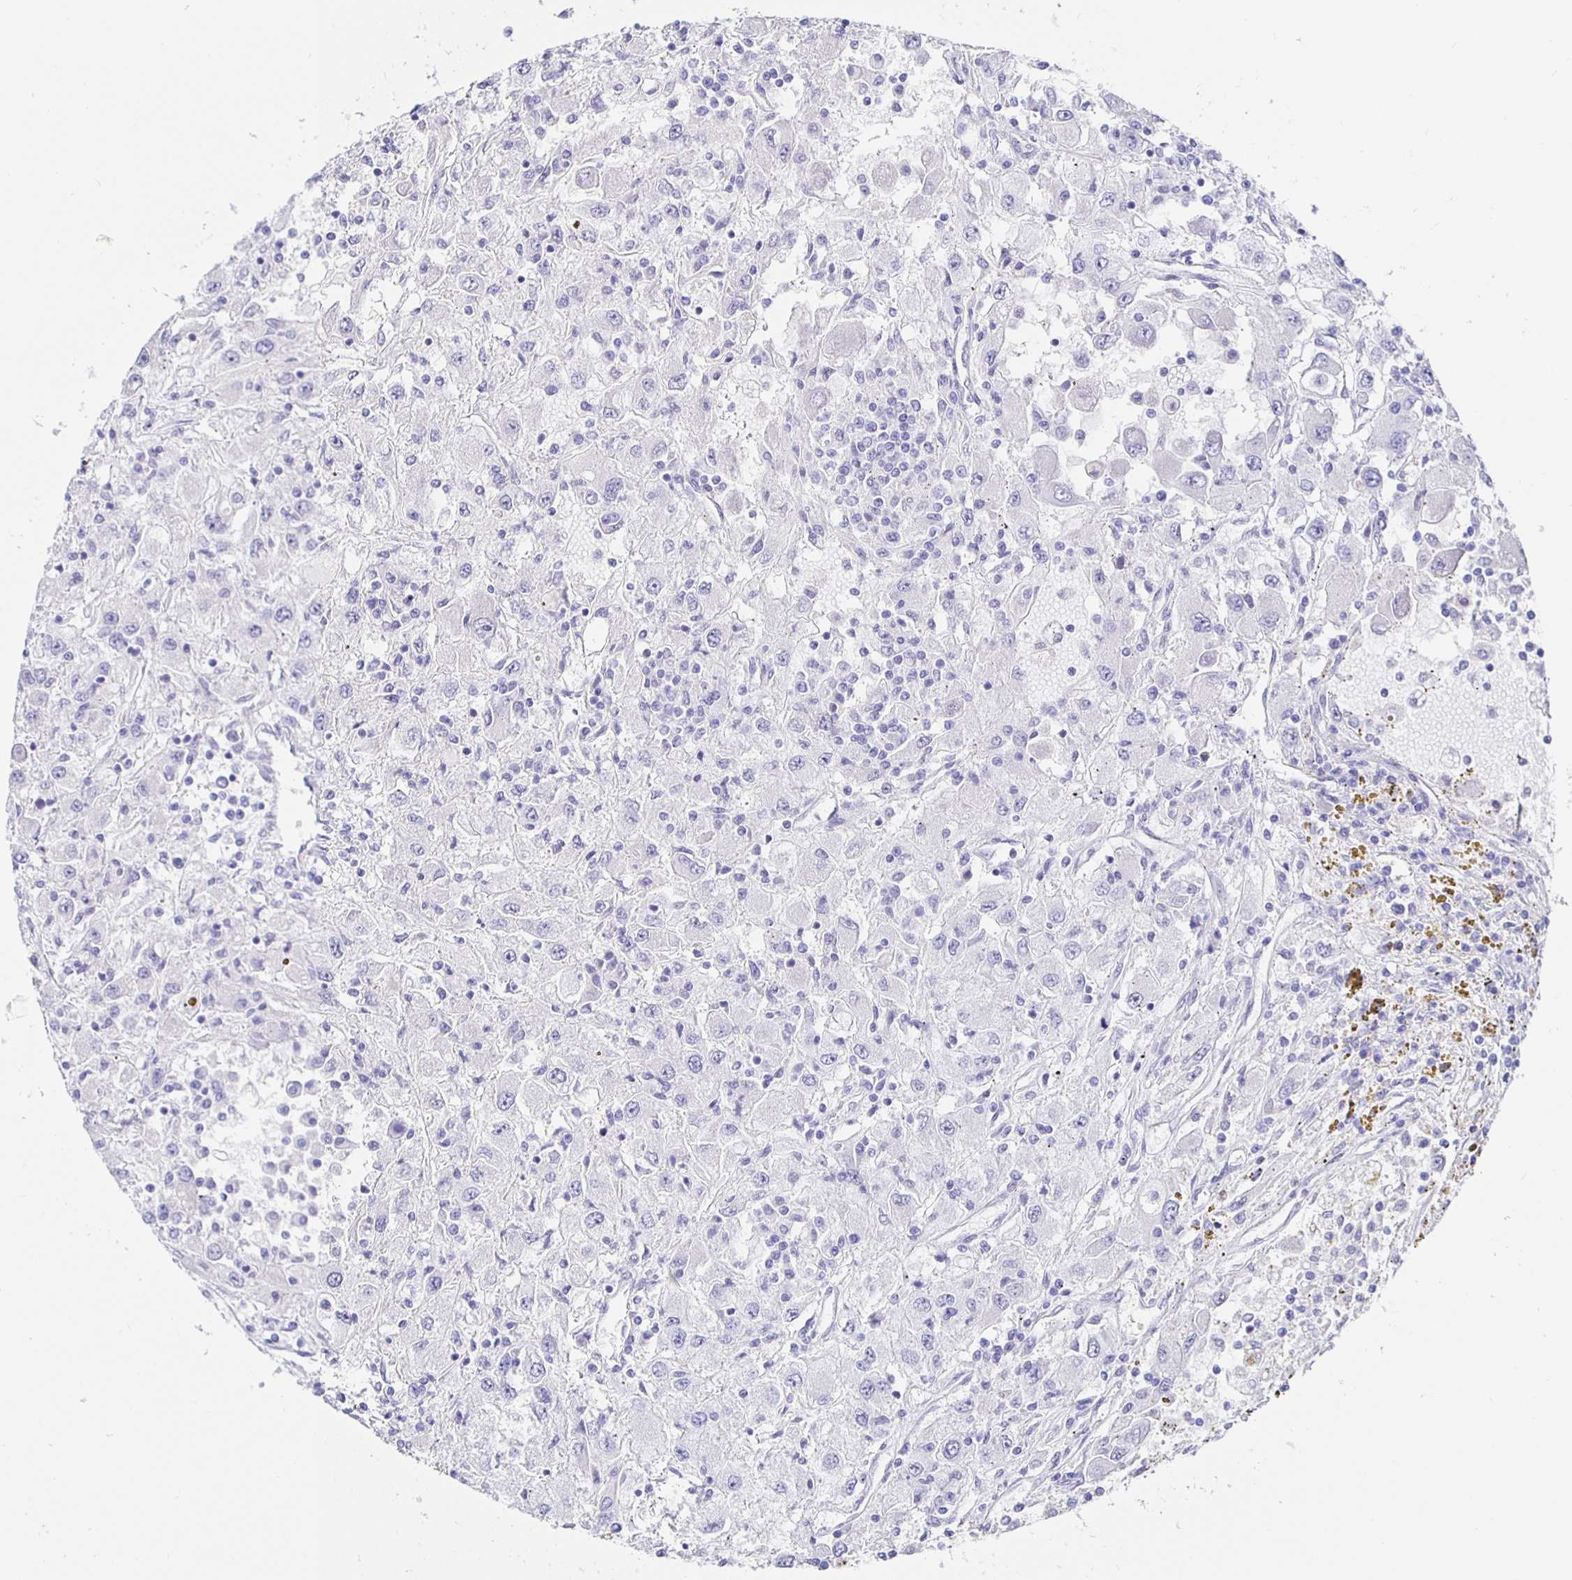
{"staining": {"intensity": "negative", "quantity": "none", "location": "none"}, "tissue": "renal cancer", "cell_type": "Tumor cells", "image_type": "cancer", "snomed": [{"axis": "morphology", "description": "Adenocarcinoma, NOS"}, {"axis": "topography", "description": "Kidney"}], "caption": "The image shows no staining of tumor cells in renal adenocarcinoma.", "gene": "HSPA4L", "patient": {"sex": "female", "age": 67}}